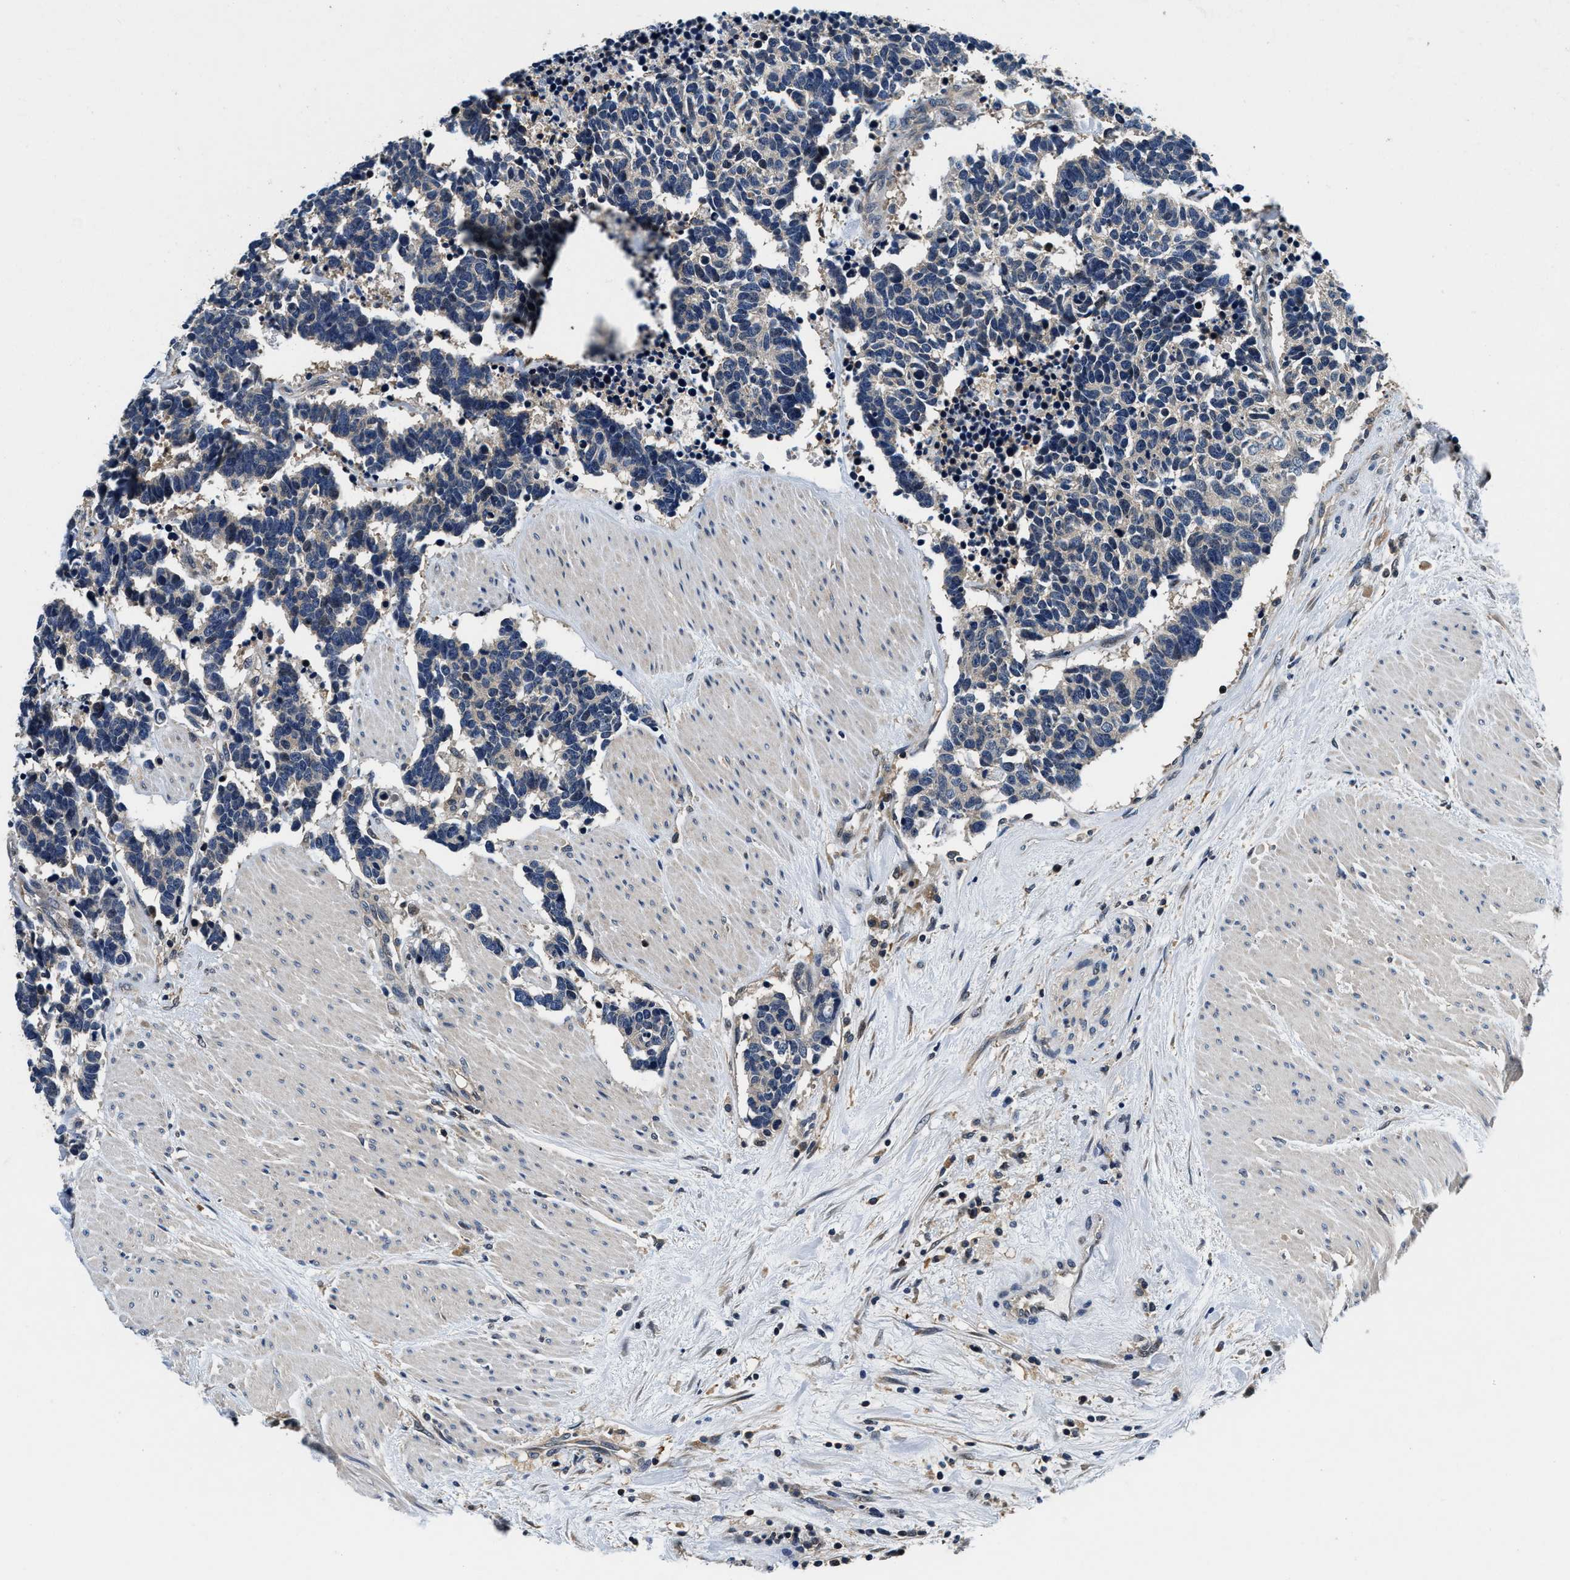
{"staining": {"intensity": "weak", "quantity": "<25%", "location": "cytoplasmic/membranous"}, "tissue": "carcinoid", "cell_type": "Tumor cells", "image_type": "cancer", "snomed": [{"axis": "morphology", "description": "Carcinoma, NOS"}, {"axis": "morphology", "description": "Carcinoid, malignant, NOS"}, {"axis": "topography", "description": "Urinary bladder"}], "caption": "Tumor cells are negative for brown protein staining in carcinoma.", "gene": "PHPT1", "patient": {"sex": "male", "age": 57}}